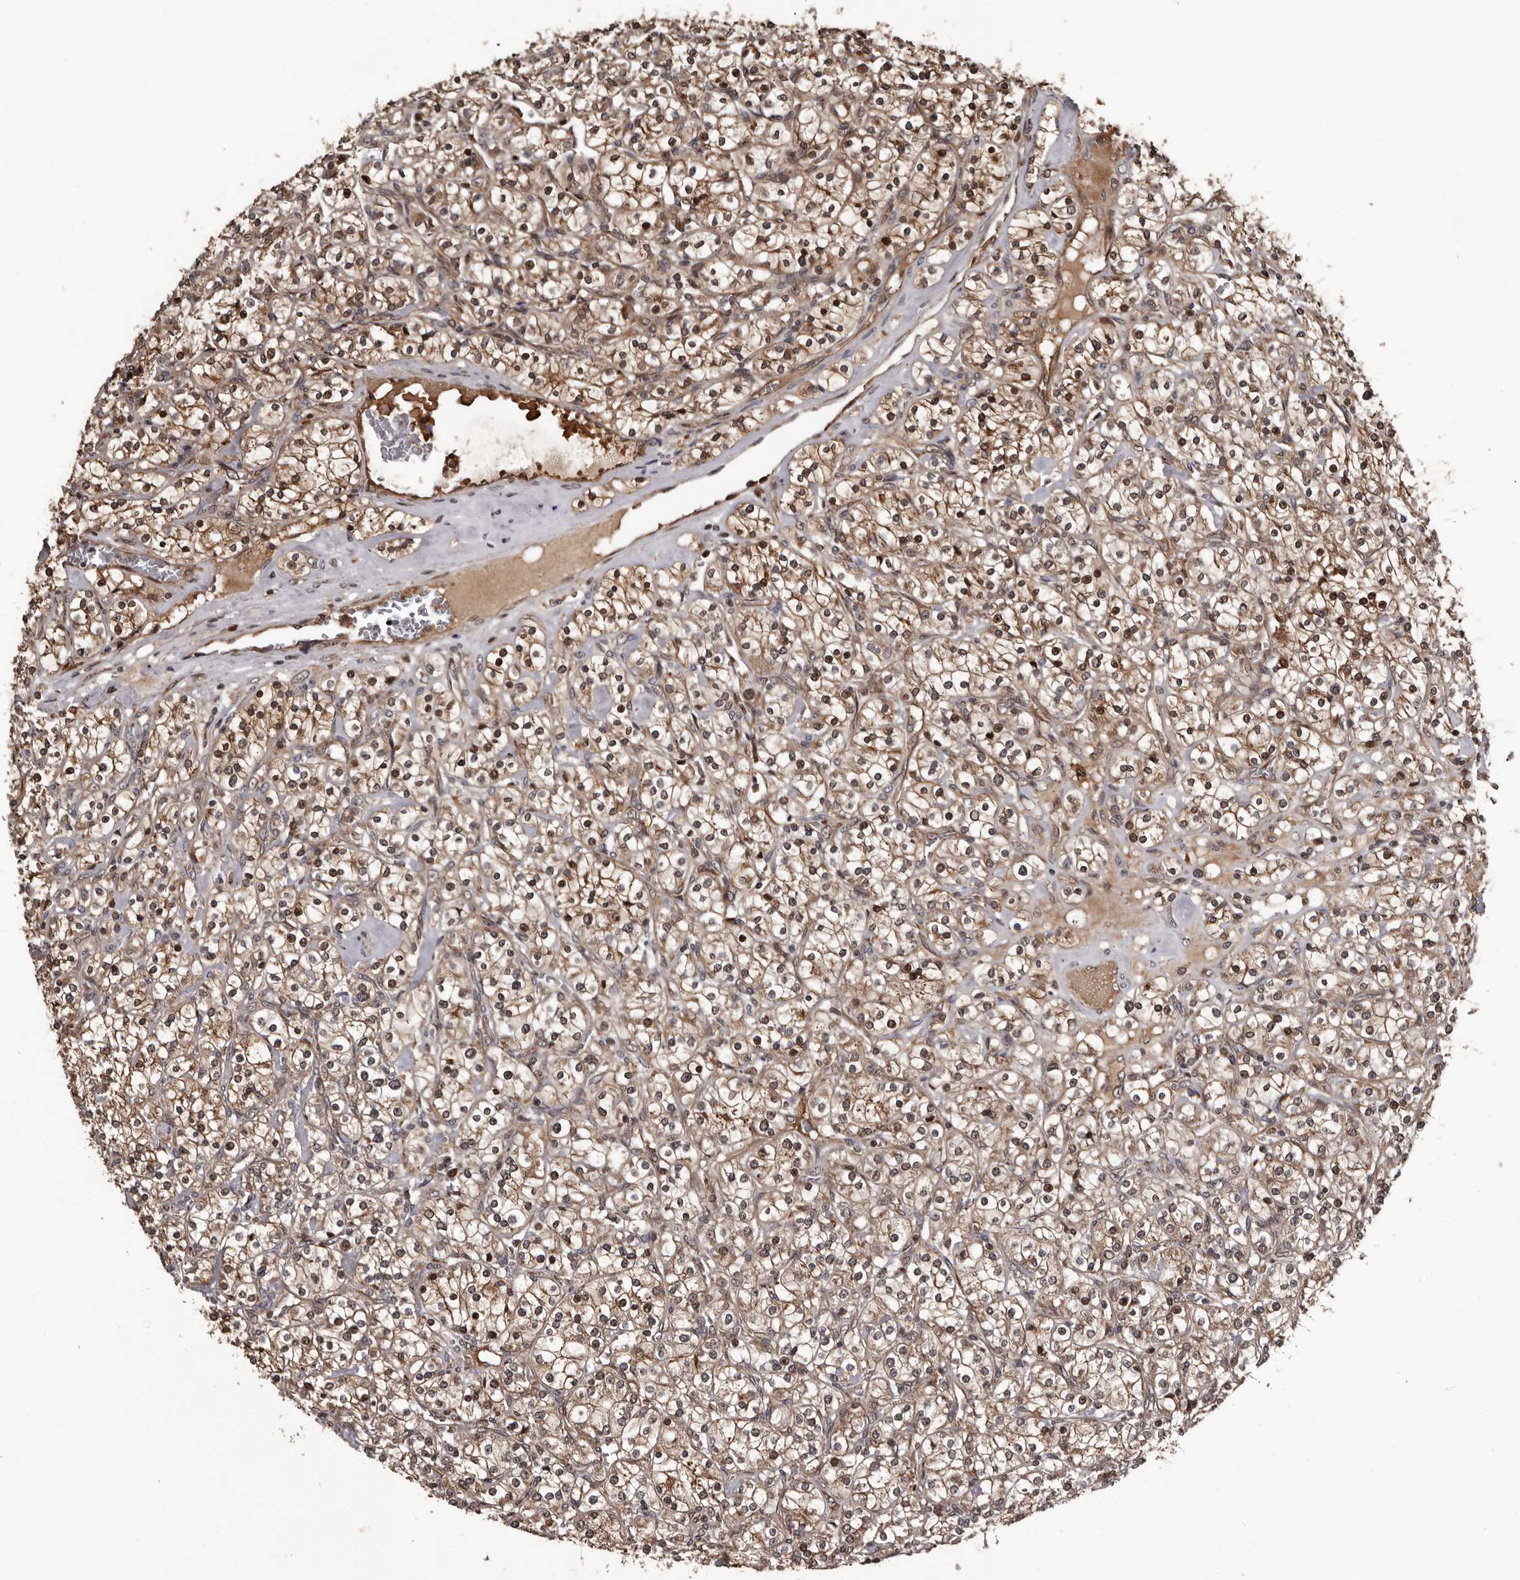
{"staining": {"intensity": "moderate", "quantity": ">75%", "location": "cytoplasmic/membranous,nuclear"}, "tissue": "renal cancer", "cell_type": "Tumor cells", "image_type": "cancer", "snomed": [{"axis": "morphology", "description": "Adenocarcinoma, NOS"}, {"axis": "topography", "description": "Kidney"}], "caption": "A brown stain shows moderate cytoplasmic/membranous and nuclear positivity of a protein in renal cancer (adenocarcinoma) tumor cells.", "gene": "SERTAD4", "patient": {"sex": "male", "age": 77}}